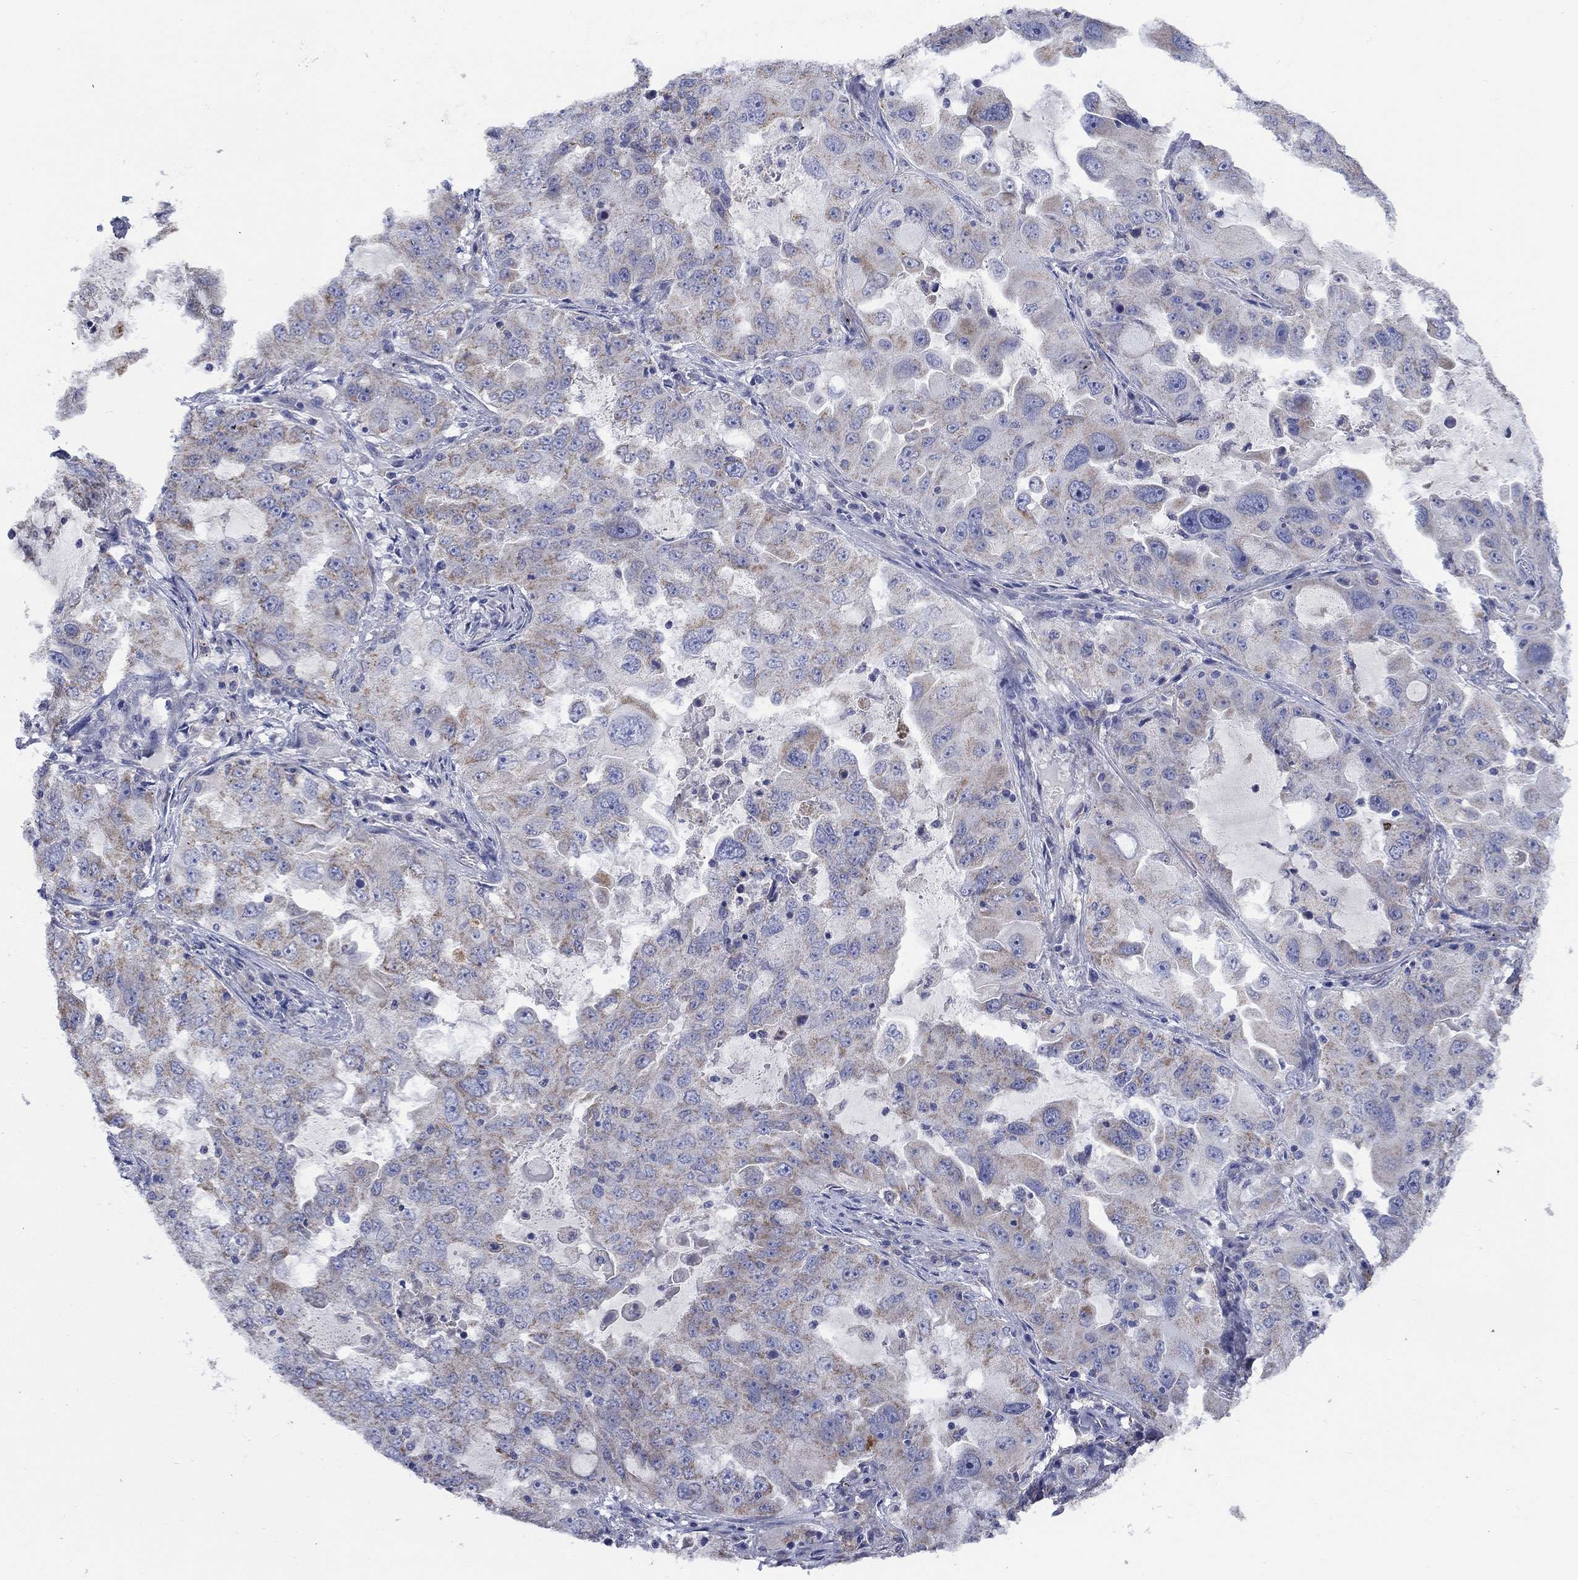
{"staining": {"intensity": "moderate", "quantity": "25%-75%", "location": "cytoplasmic/membranous"}, "tissue": "lung cancer", "cell_type": "Tumor cells", "image_type": "cancer", "snomed": [{"axis": "morphology", "description": "Adenocarcinoma, NOS"}, {"axis": "topography", "description": "Lung"}], "caption": "This image exhibits adenocarcinoma (lung) stained with immunohistochemistry (IHC) to label a protein in brown. The cytoplasmic/membranous of tumor cells show moderate positivity for the protein. Nuclei are counter-stained blue.", "gene": "CLVS1", "patient": {"sex": "female", "age": 61}}